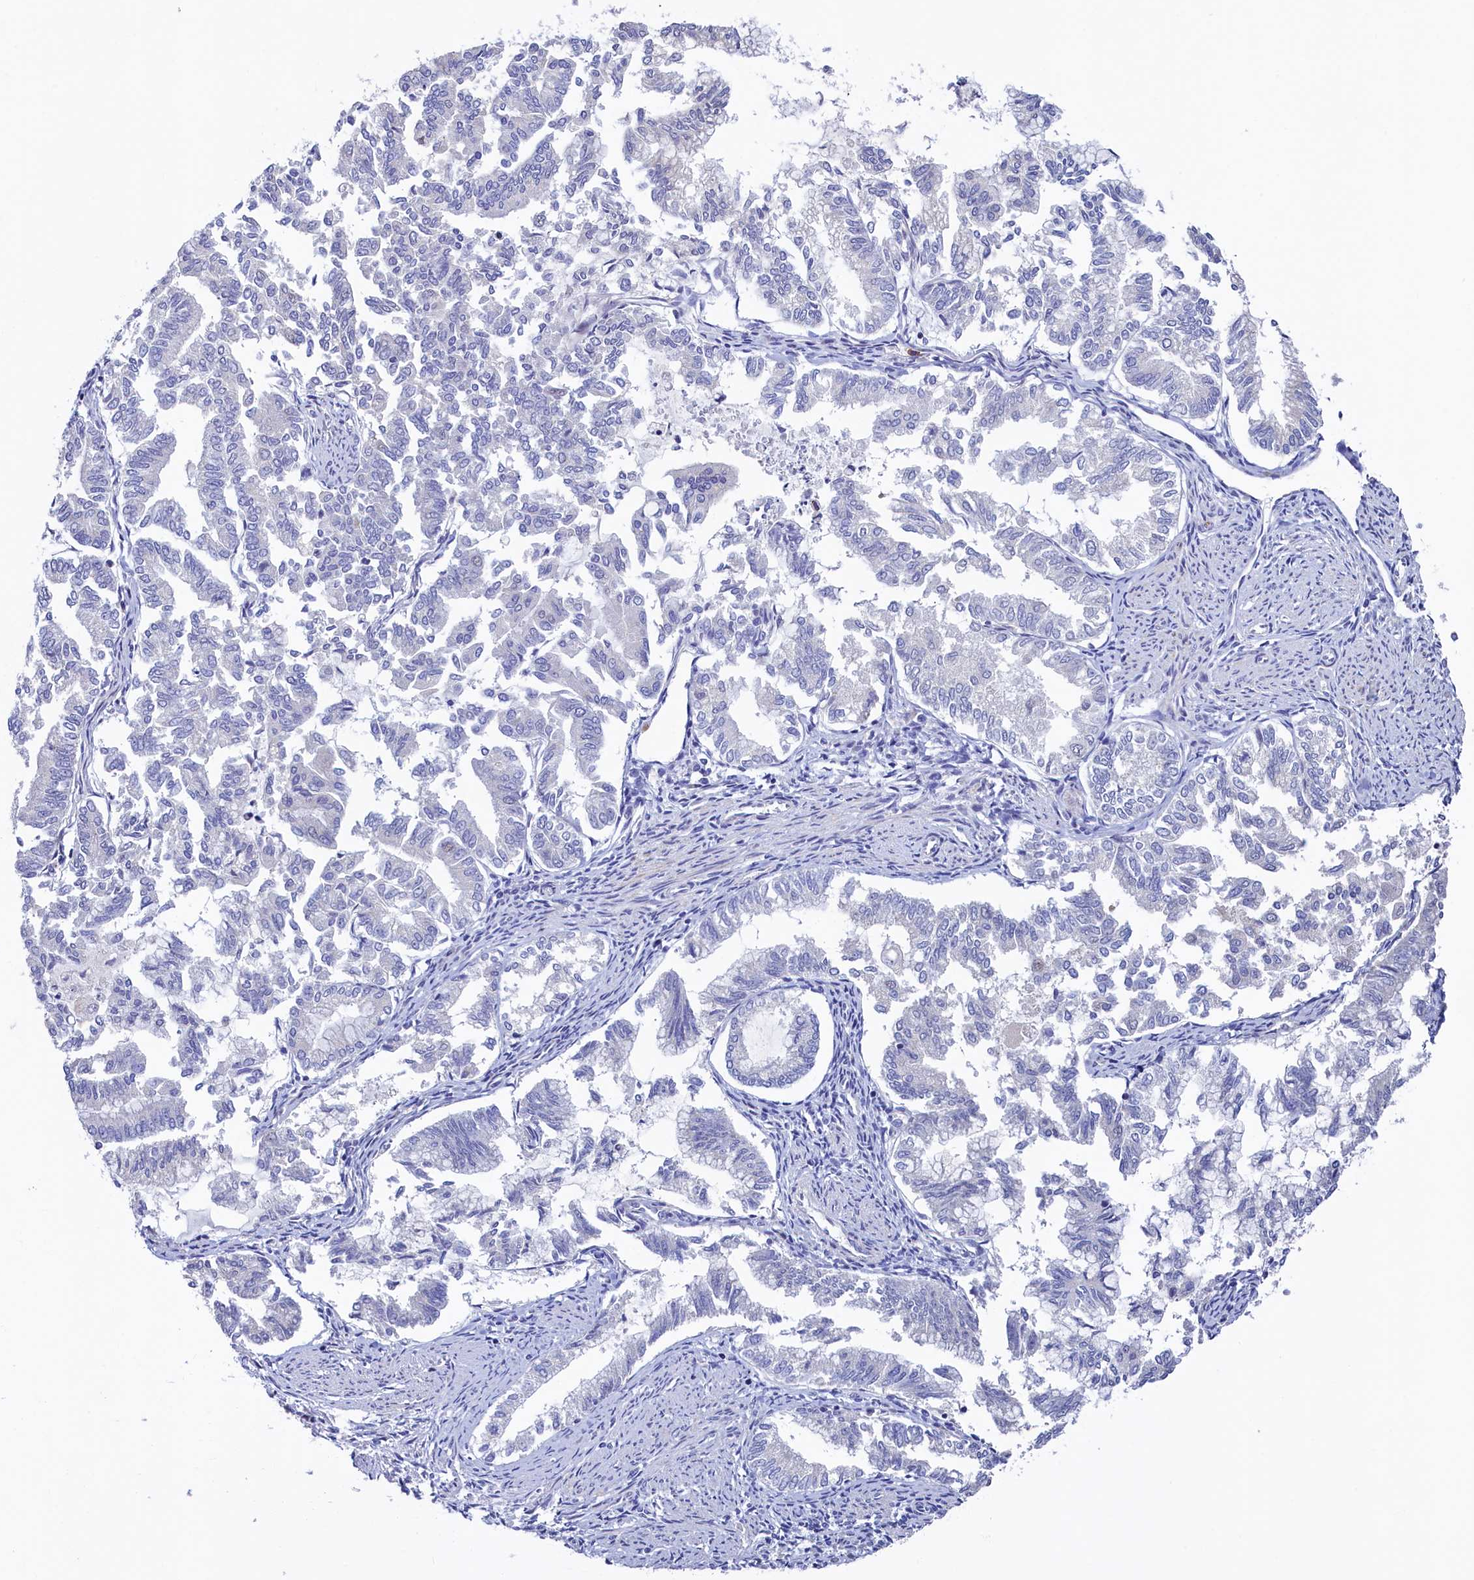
{"staining": {"intensity": "negative", "quantity": "none", "location": "none"}, "tissue": "endometrial cancer", "cell_type": "Tumor cells", "image_type": "cancer", "snomed": [{"axis": "morphology", "description": "Adenocarcinoma, NOS"}, {"axis": "topography", "description": "Endometrium"}], "caption": "DAB (3,3'-diaminobenzidine) immunohistochemical staining of human endometrial adenocarcinoma exhibits no significant positivity in tumor cells.", "gene": "PIK3C3", "patient": {"sex": "female", "age": 79}}